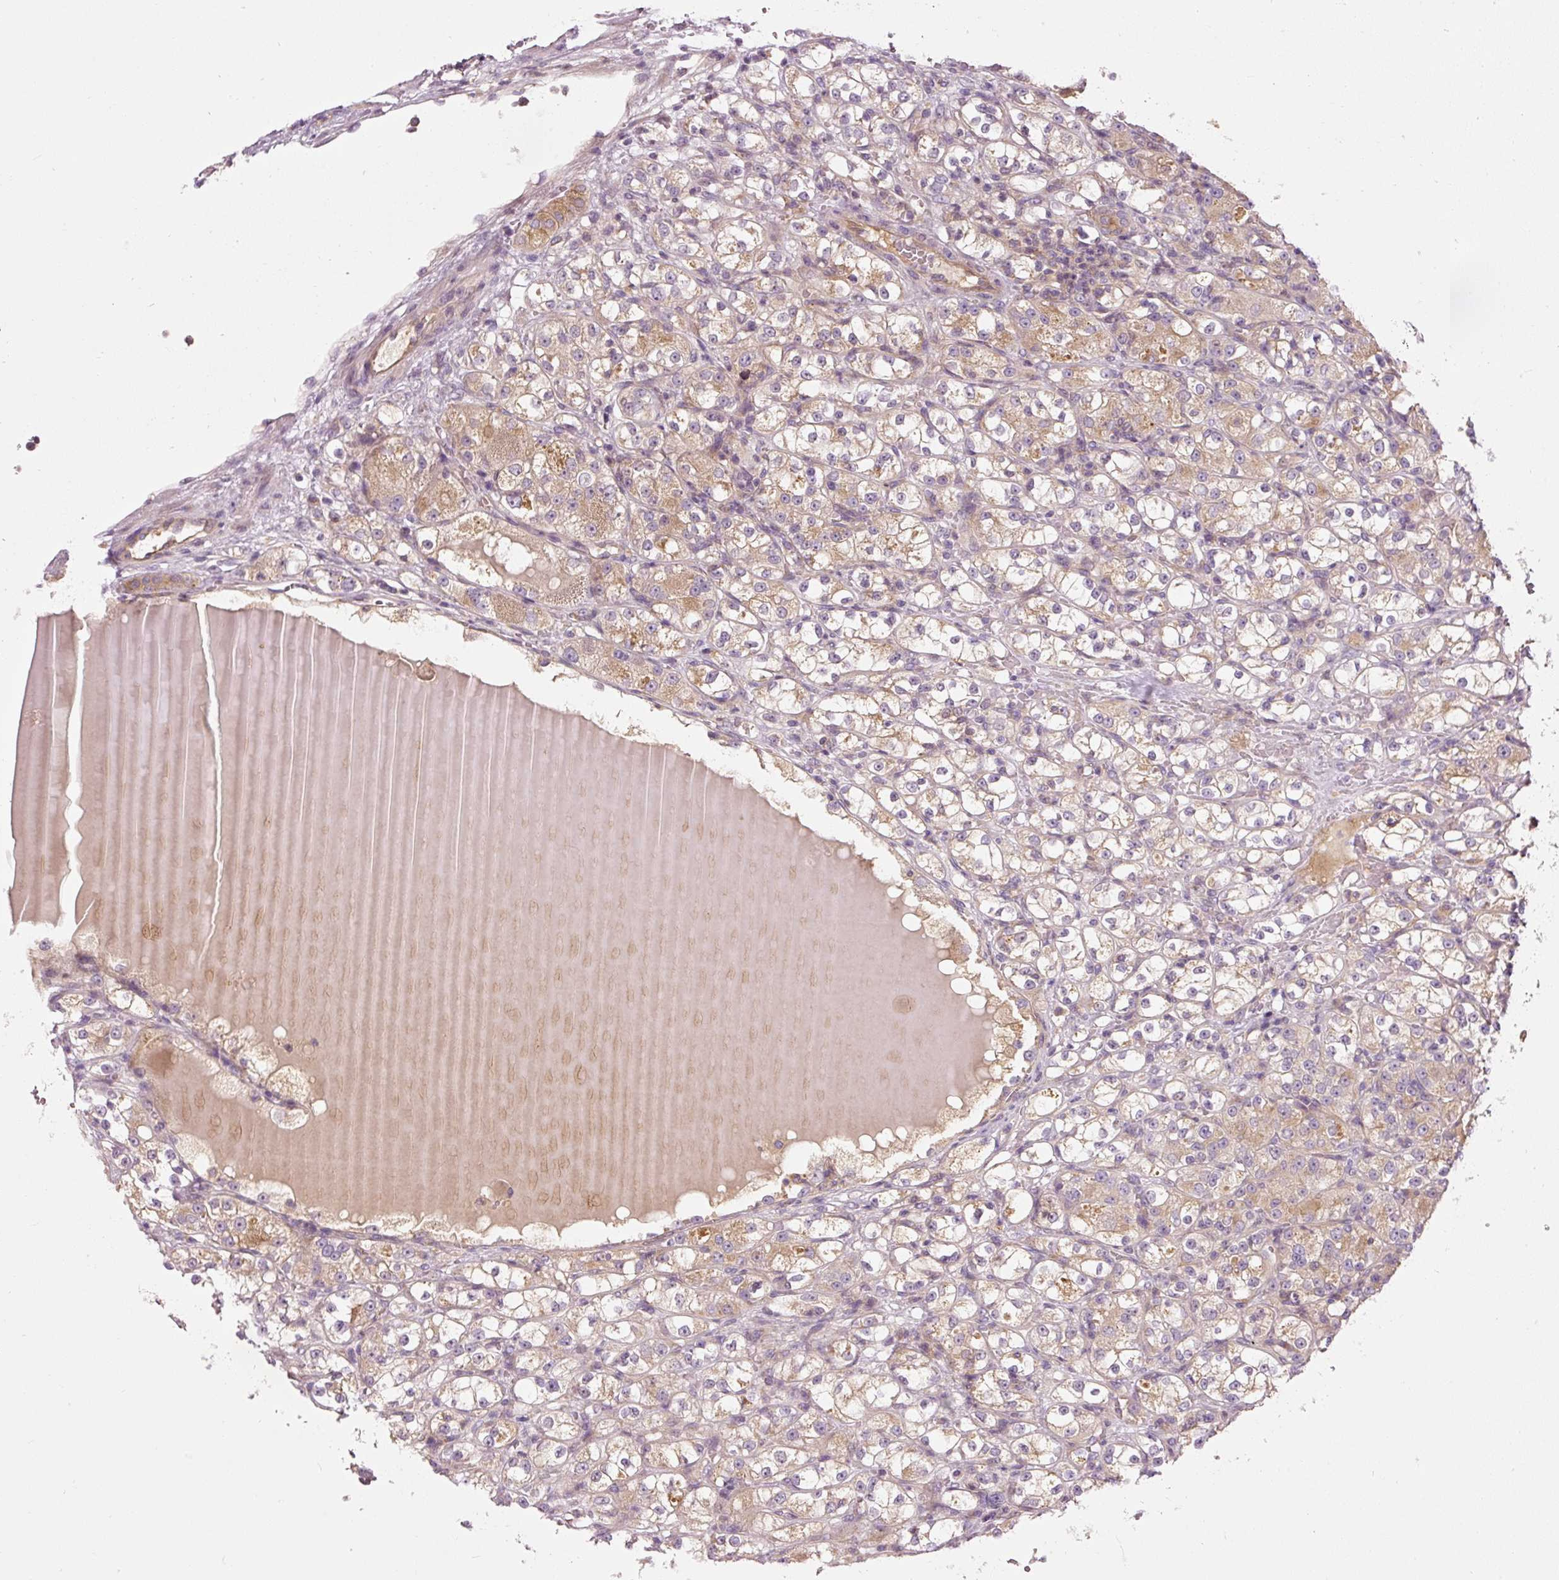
{"staining": {"intensity": "moderate", "quantity": "25%-75%", "location": "cytoplasmic/membranous"}, "tissue": "renal cancer", "cell_type": "Tumor cells", "image_type": "cancer", "snomed": [{"axis": "morphology", "description": "Normal tissue, NOS"}, {"axis": "morphology", "description": "Adenocarcinoma, NOS"}, {"axis": "topography", "description": "Kidney"}], "caption": "Adenocarcinoma (renal) was stained to show a protein in brown. There is medium levels of moderate cytoplasmic/membranous expression in about 25%-75% of tumor cells.", "gene": "NAPA", "patient": {"sex": "male", "age": 61}}